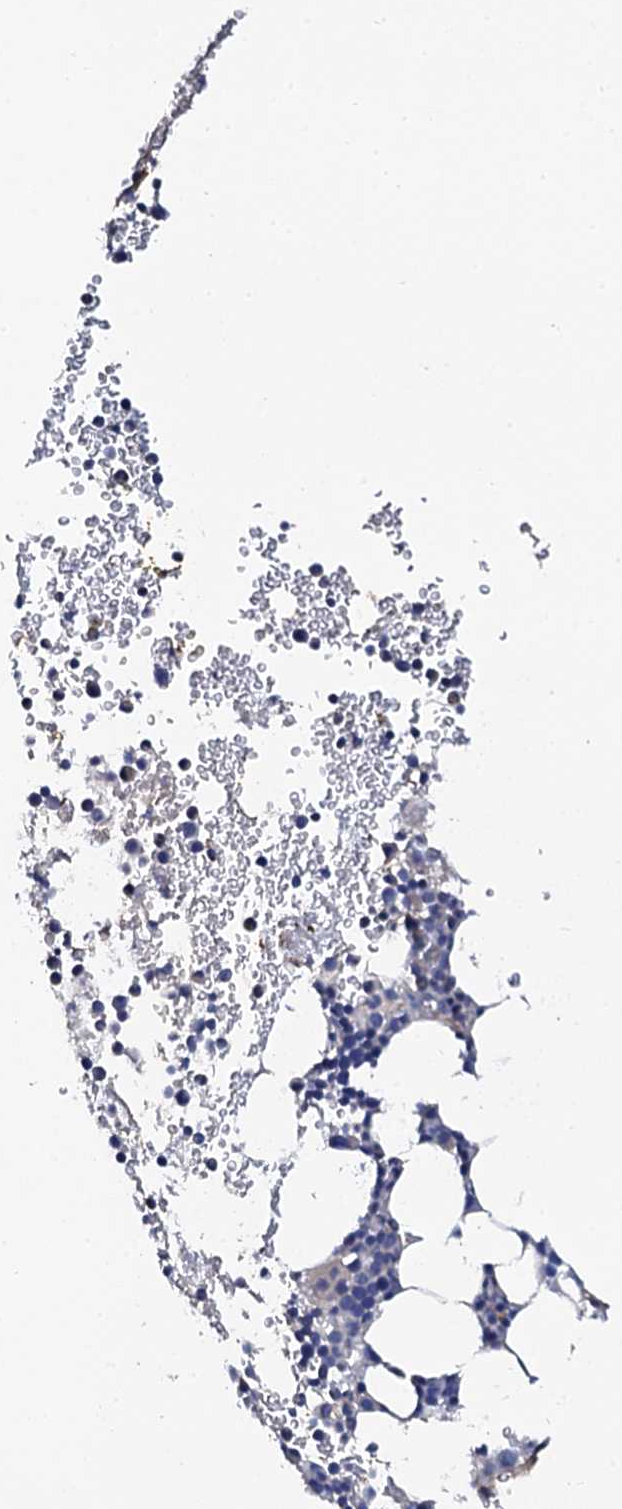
{"staining": {"intensity": "negative", "quantity": "none", "location": "none"}, "tissue": "bone marrow", "cell_type": "Hematopoietic cells", "image_type": "normal", "snomed": [{"axis": "morphology", "description": "Normal tissue, NOS"}, {"axis": "topography", "description": "Bone marrow"}], "caption": "Immunohistochemistry (IHC) photomicrograph of normal human bone marrow stained for a protein (brown), which demonstrates no expression in hematopoietic cells.", "gene": "KLHL32", "patient": {"sex": "female", "age": 76}}